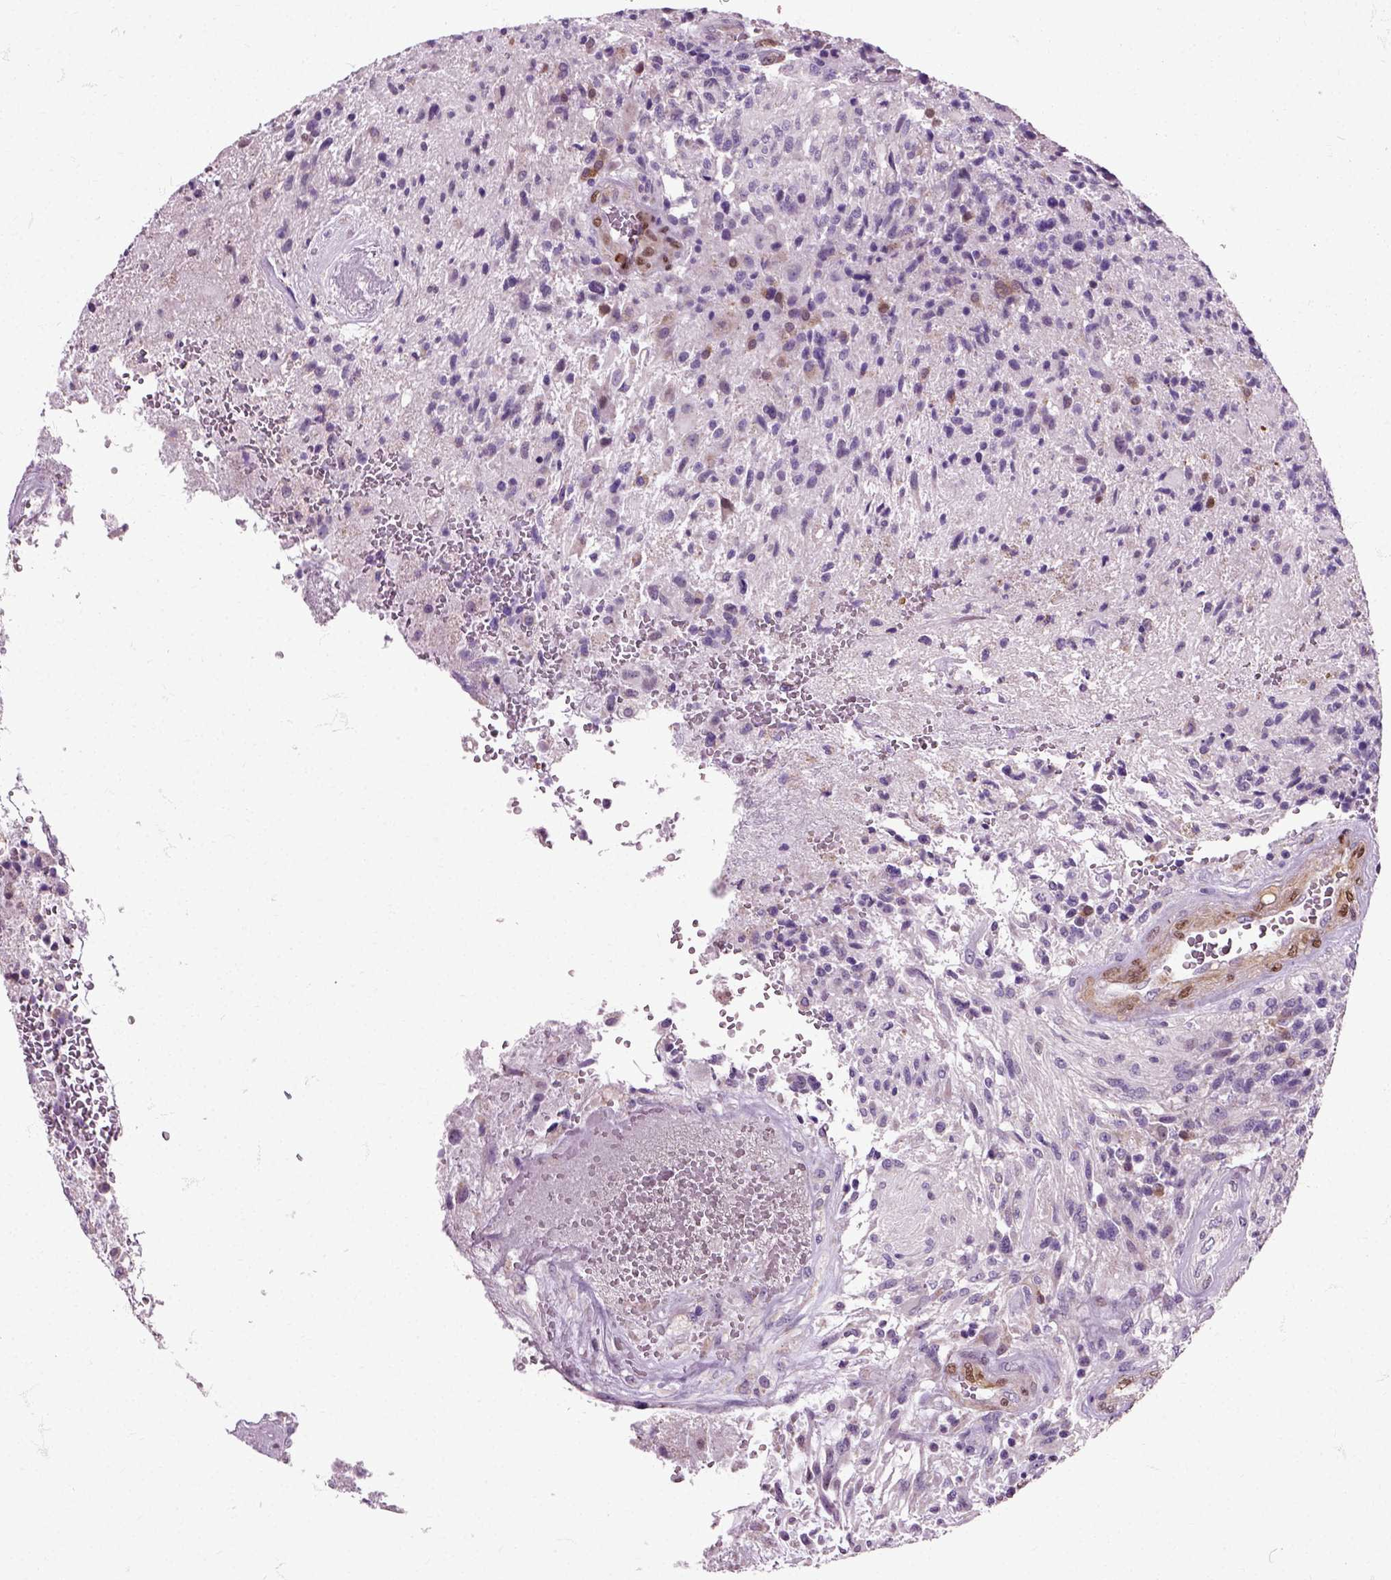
{"staining": {"intensity": "negative", "quantity": "none", "location": "none"}, "tissue": "glioma", "cell_type": "Tumor cells", "image_type": "cancer", "snomed": [{"axis": "morphology", "description": "Glioma, malignant, High grade"}, {"axis": "topography", "description": "Brain"}], "caption": "A micrograph of glioma stained for a protein exhibits no brown staining in tumor cells.", "gene": "HSPA2", "patient": {"sex": "male", "age": 56}}